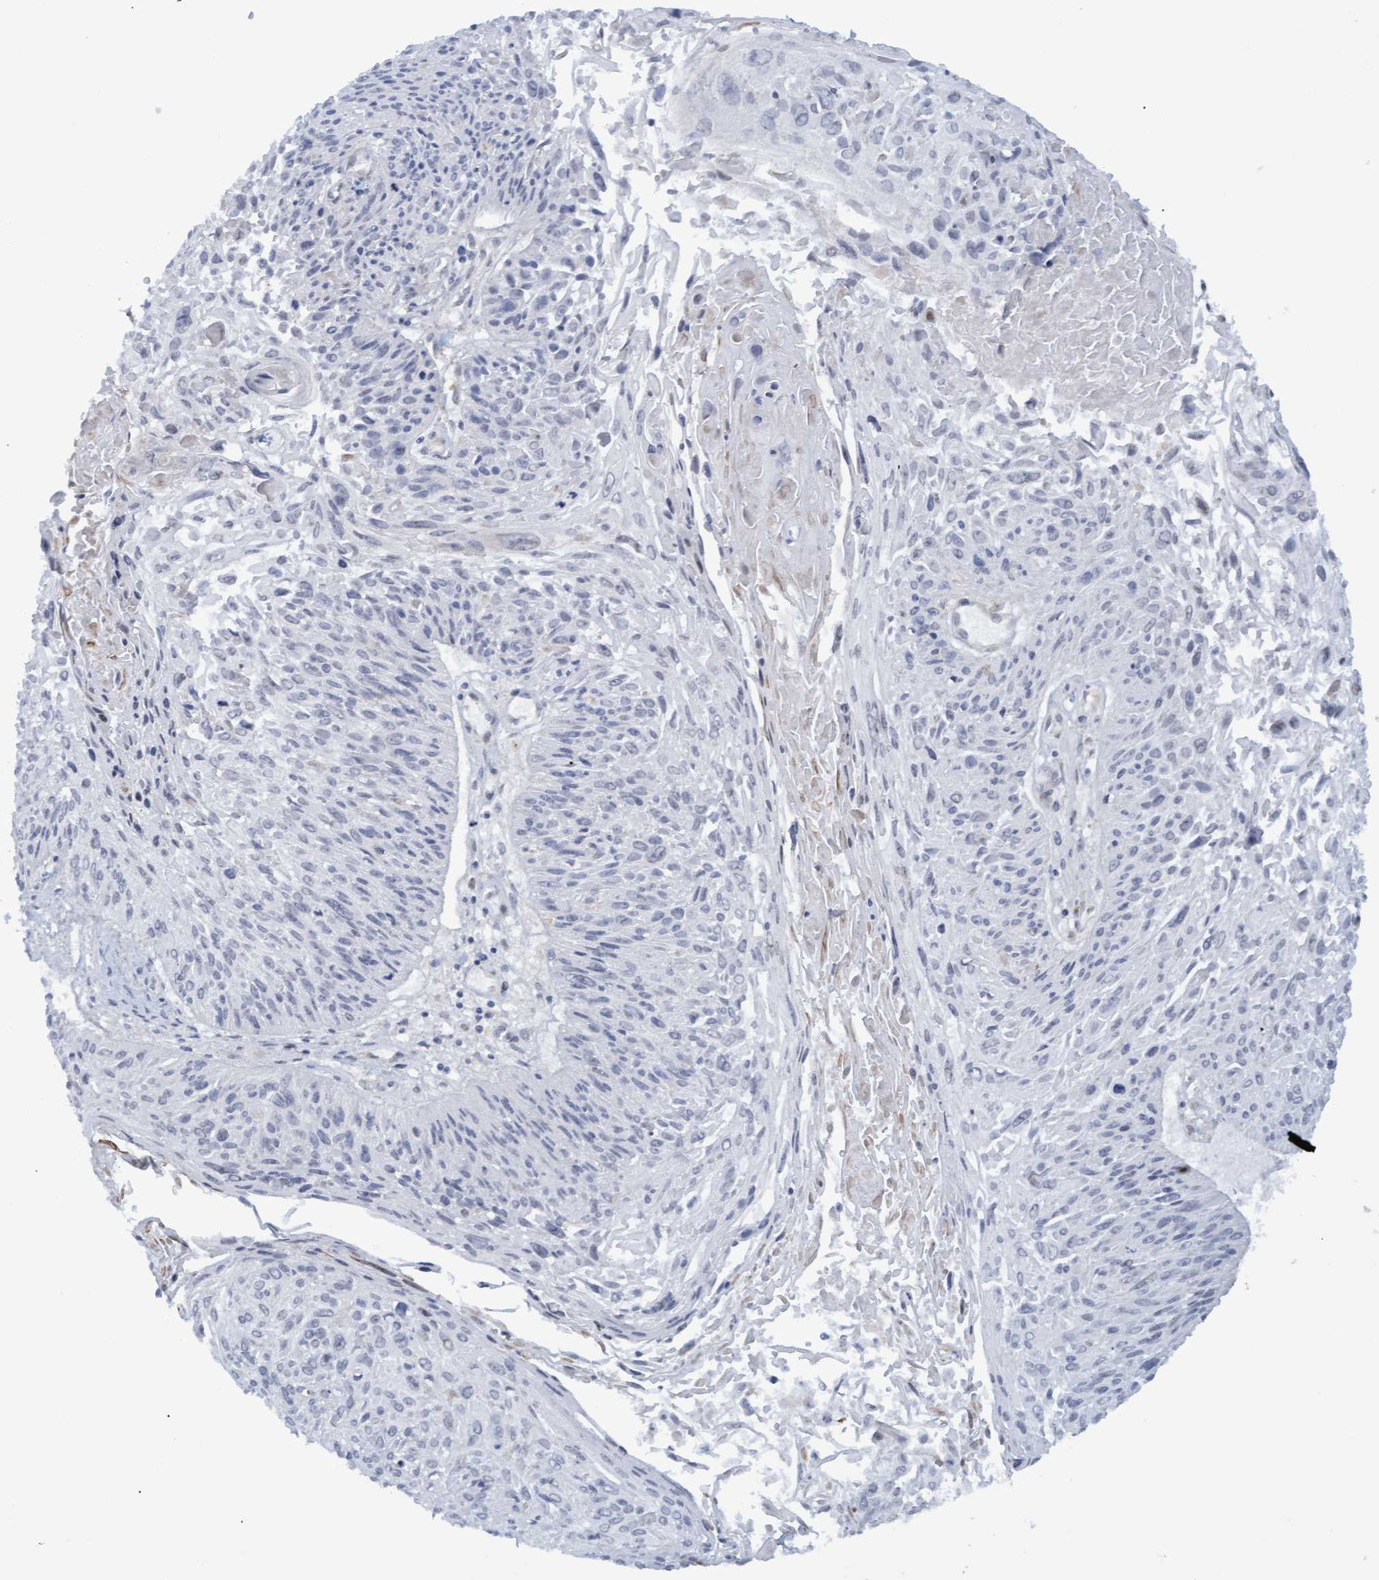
{"staining": {"intensity": "negative", "quantity": "none", "location": "none"}, "tissue": "cervical cancer", "cell_type": "Tumor cells", "image_type": "cancer", "snomed": [{"axis": "morphology", "description": "Squamous cell carcinoma, NOS"}, {"axis": "topography", "description": "Cervix"}], "caption": "A micrograph of human cervical cancer is negative for staining in tumor cells.", "gene": "MGLL", "patient": {"sex": "female", "age": 51}}